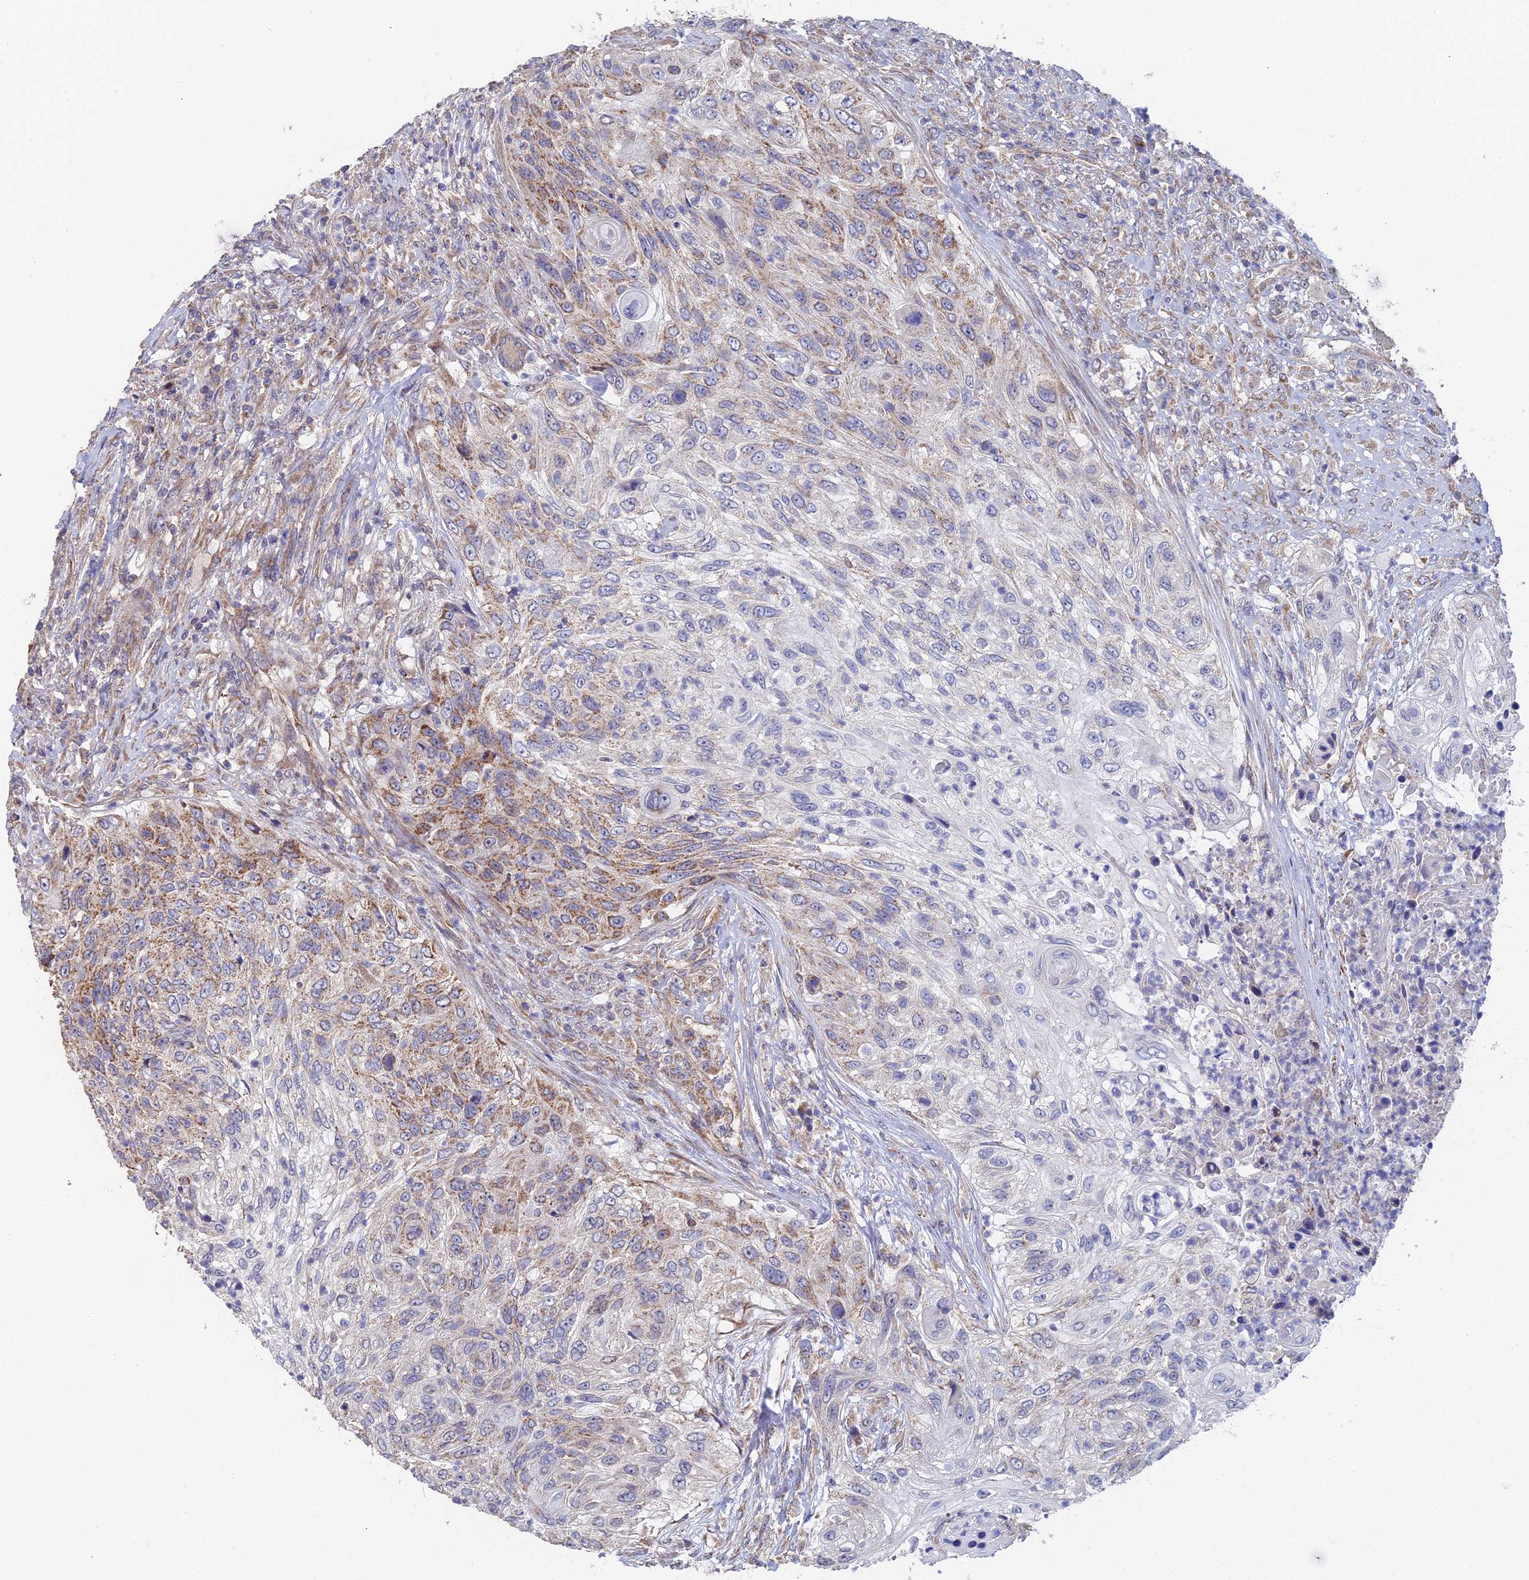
{"staining": {"intensity": "moderate", "quantity": "25%-75%", "location": "cytoplasmic/membranous"}, "tissue": "urothelial cancer", "cell_type": "Tumor cells", "image_type": "cancer", "snomed": [{"axis": "morphology", "description": "Urothelial carcinoma, High grade"}, {"axis": "topography", "description": "Urinary bladder"}], "caption": "Tumor cells show medium levels of moderate cytoplasmic/membranous expression in approximately 25%-75% of cells in high-grade urothelial carcinoma. (brown staining indicates protein expression, while blue staining denotes nuclei).", "gene": "ECSIT", "patient": {"sex": "female", "age": 60}}